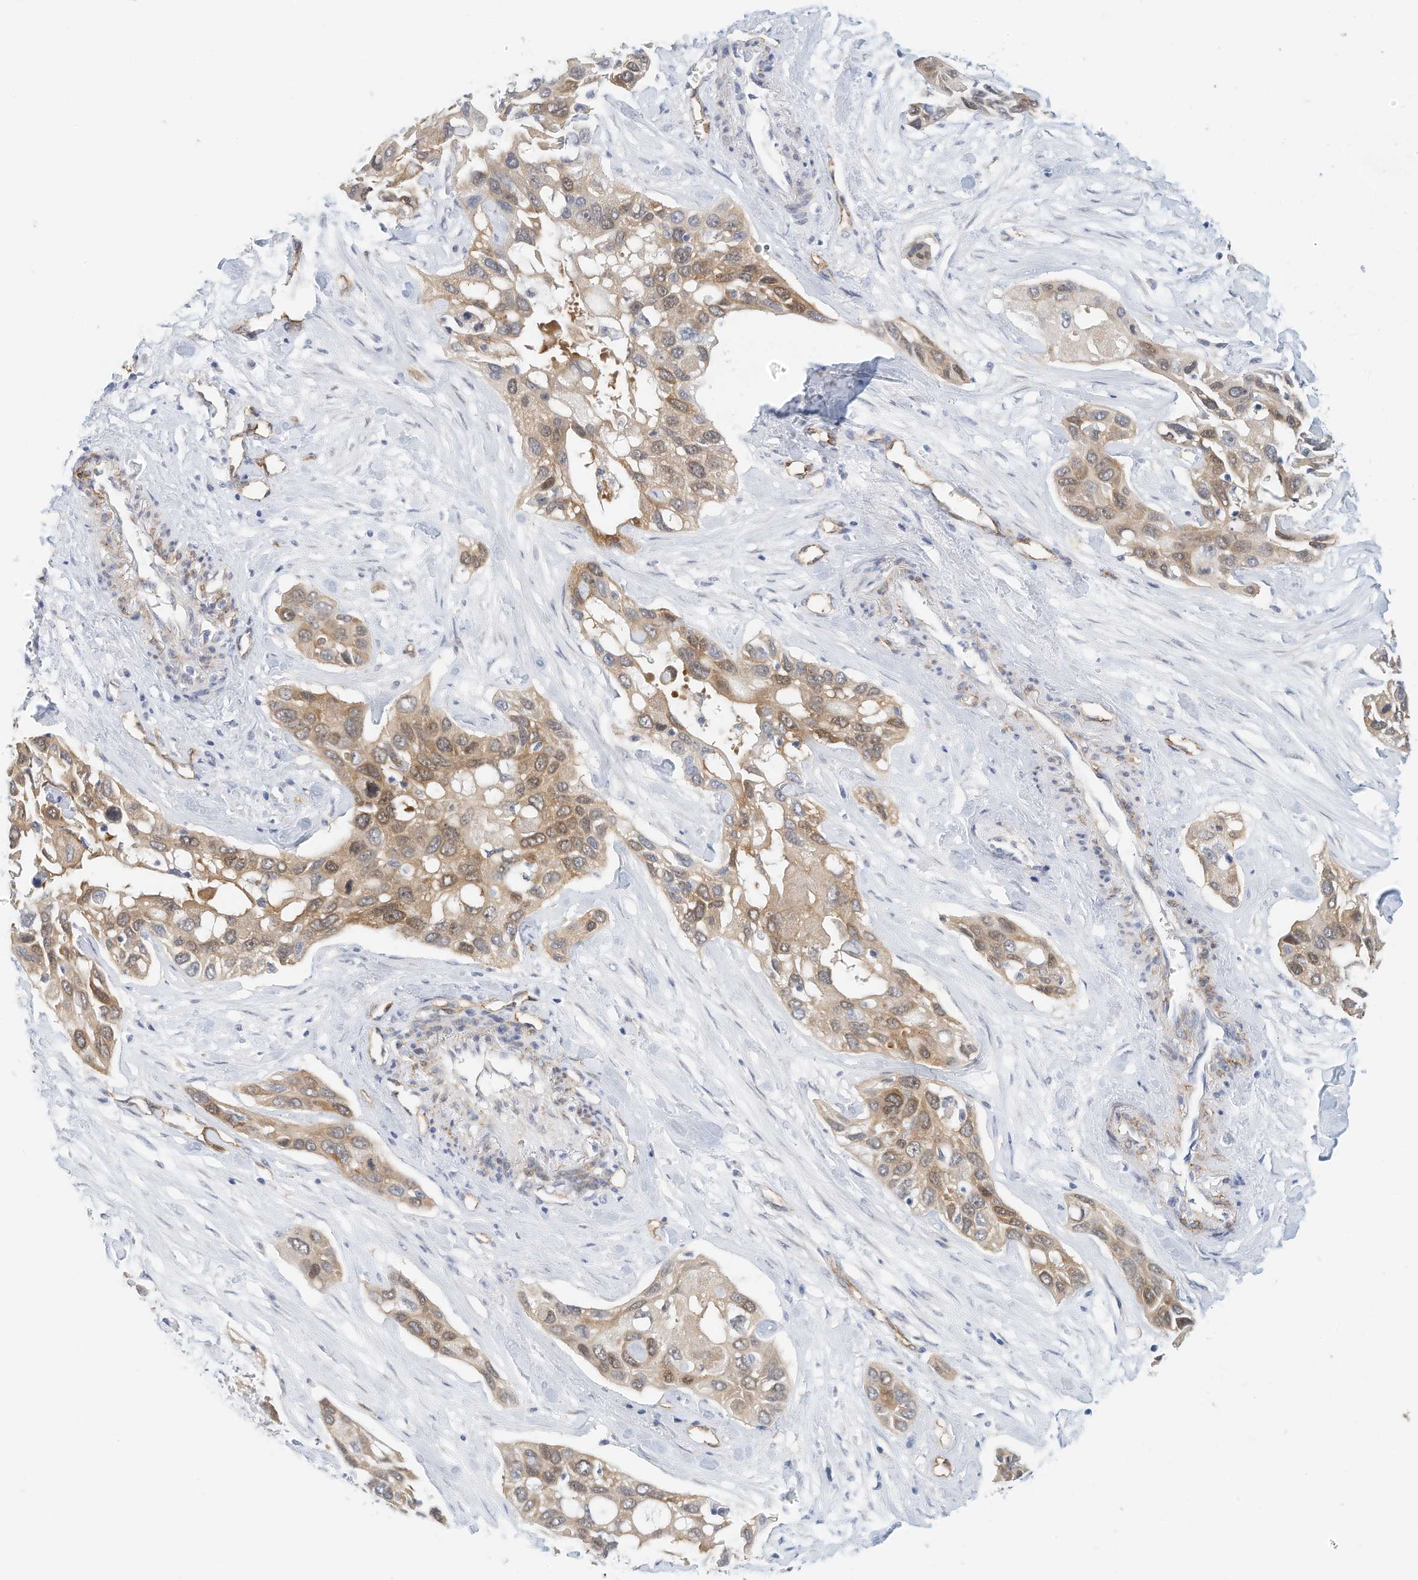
{"staining": {"intensity": "moderate", "quantity": "25%-75%", "location": "cytoplasmic/membranous,nuclear"}, "tissue": "pancreatic cancer", "cell_type": "Tumor cells", "image_type": "cancer", "snomed": [{"axis": "morphology", "description": "Adenocarcinoma, NOS"}, {"axis": "topography", "description": "Pancreas"}], "caption": "Pancreatic cancer was stained to show a protein in brown. There is medium levels of moderate cytoplasmic/membranous and nuclear staining in about 25%-75% of tumor cells.", "gene": "ARHGAP28", "patient": {"sex": "female", "age": 60}}